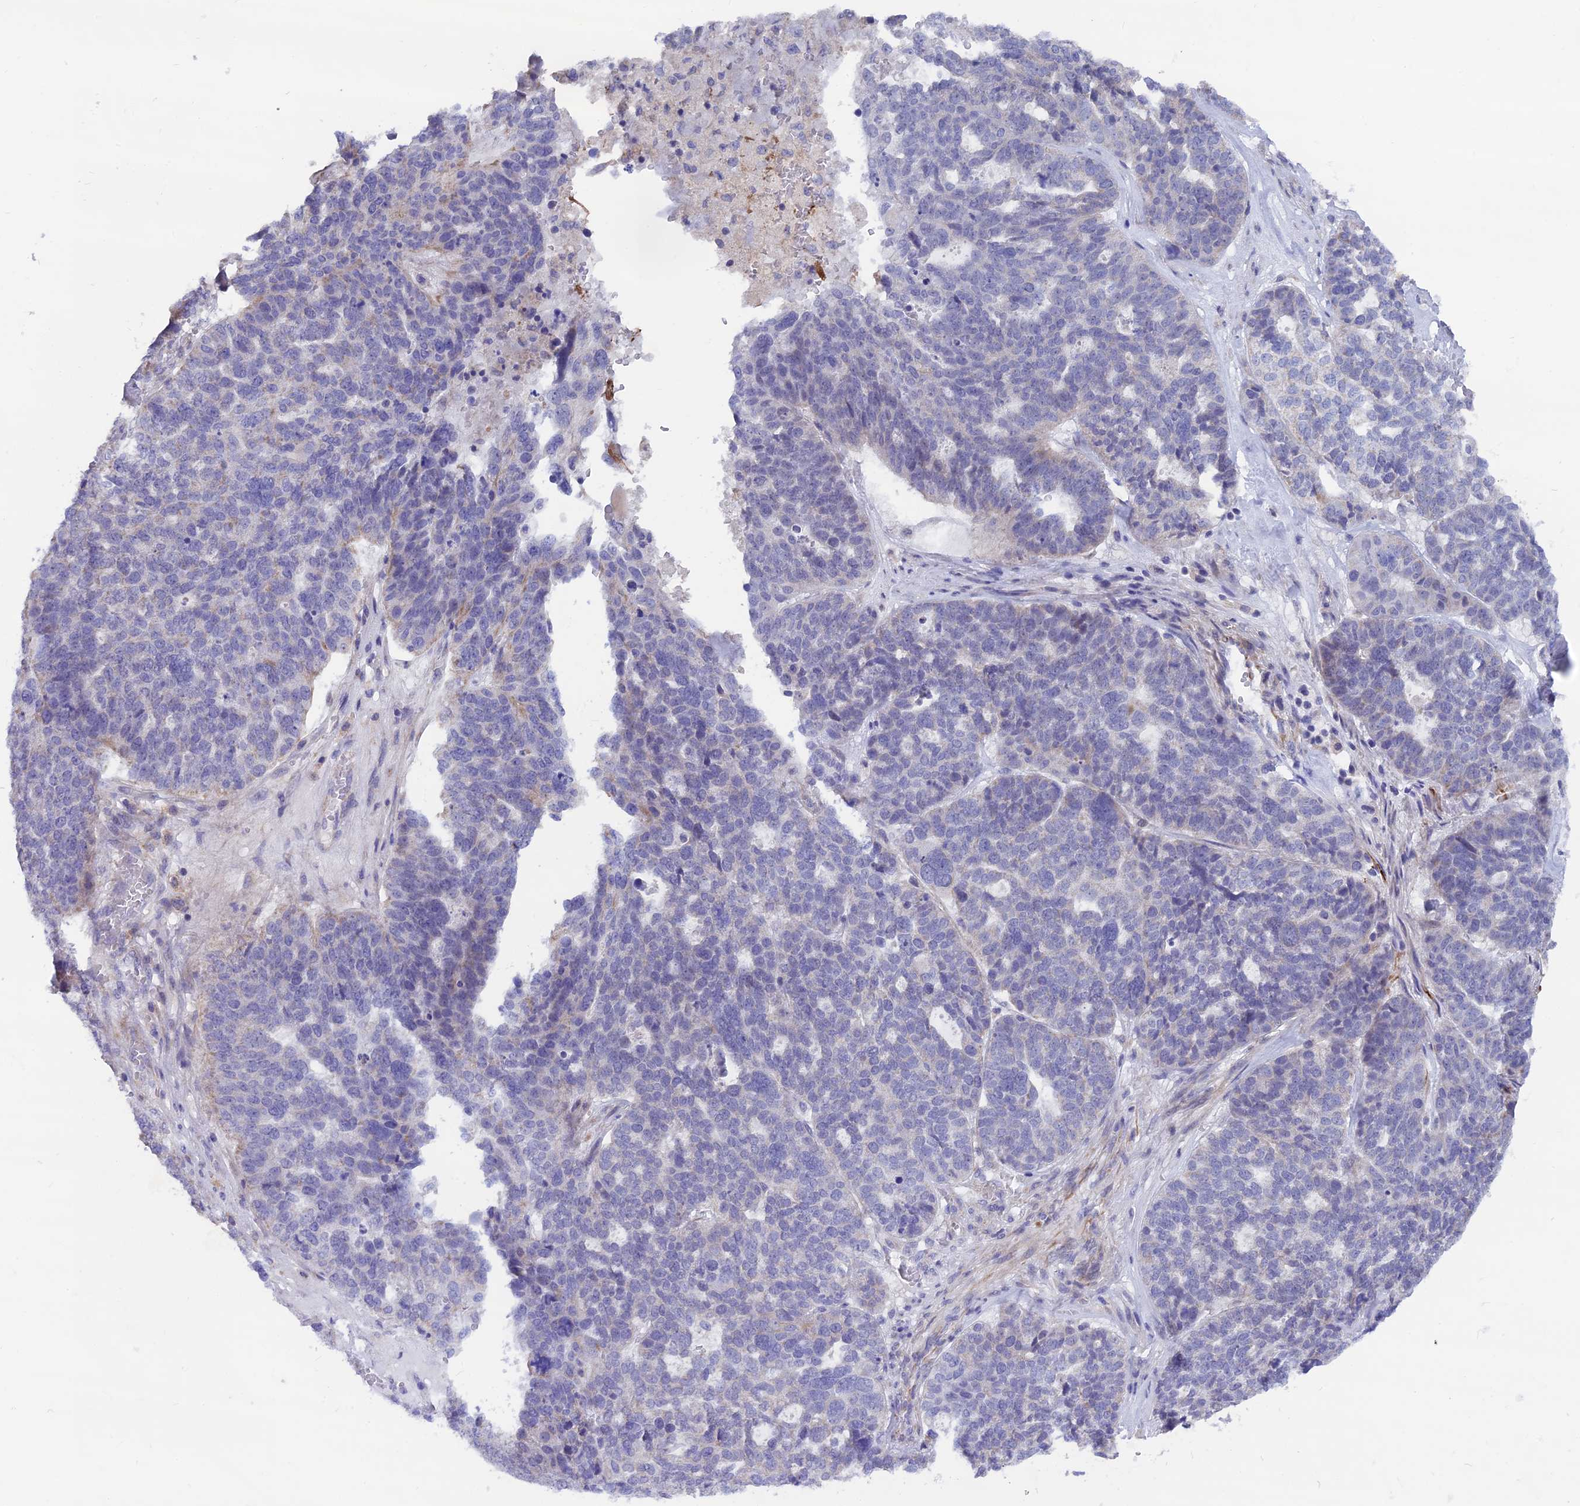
{"staining": {"intensity": "weak", "quantity": "<25%", "location": "cytoplasmic/membranous"}, "tissue": "ovarian cancer", "cell_type": "Tumor cells", "image_type": "cancer", "snomed": [{"axis": "morphology", "description": "Cystadenocarcinoma, serous, NOS"}, {"axis": "topography", "description": "Ovary"}], "caption": "There is no significant staining in tumor cells of ovarian cancer. The staining is performed using DAB brown chromogen with nuclei counter-stained in using hematoxylin.", "gene": "PLAC9", "patient": {"sex": "female", "age": 59}}